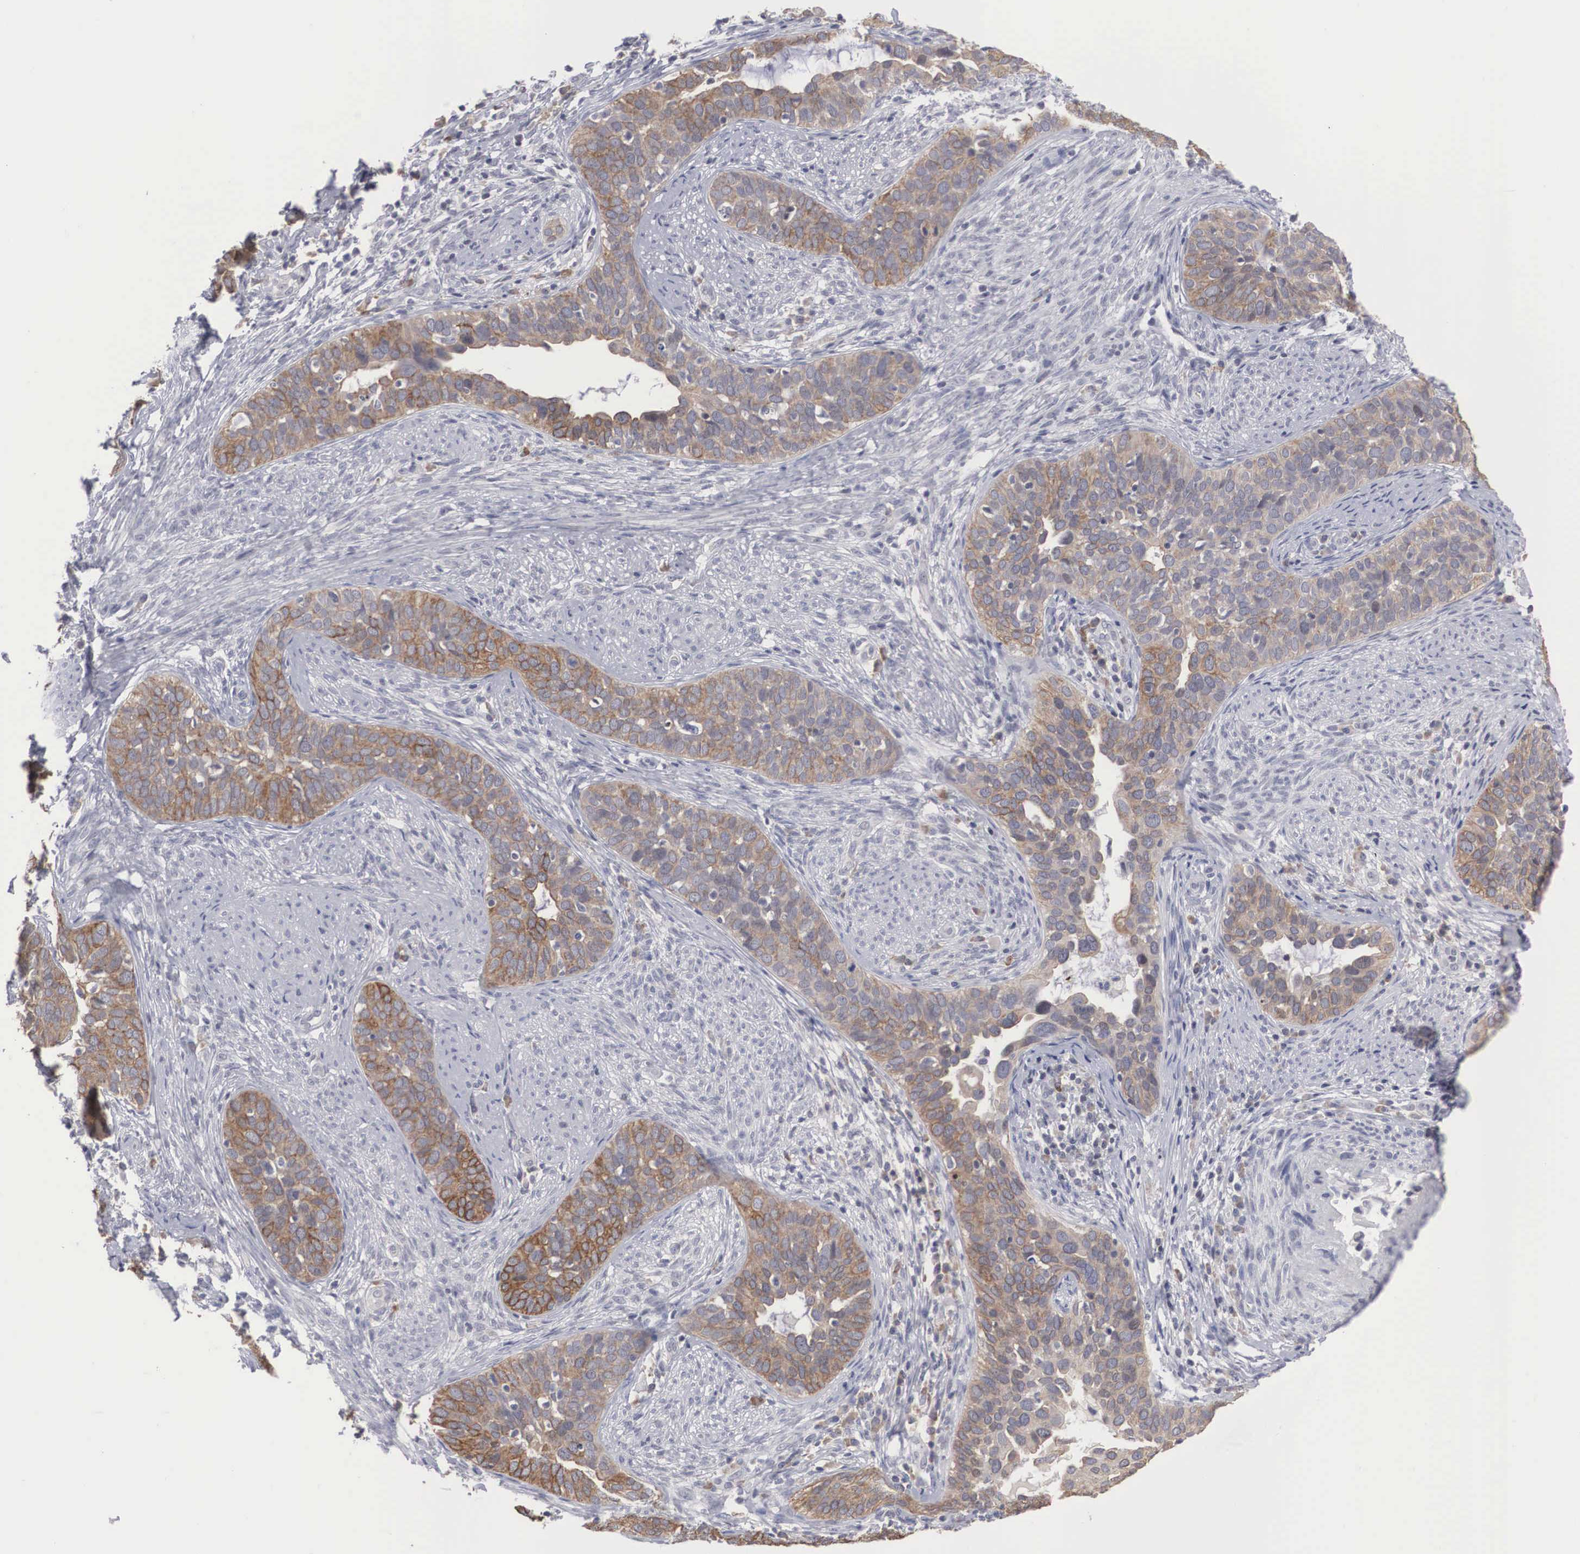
{"staining": {"intensity": "weak", "quantity": "25%-75%", "location": "cytoplasmic/membranous"}, "tissue": "cervical cancer", "cell_type": "Tumor cells", "image_type": "cancer", "snomed": [{"axis": "morphology", "description": "Squamous cell carcinoma, NOS"}, {"axis": "topography", "description": "Cervix"}], "caption": "Protein staining displays weak cytoplasmic/membranous positivity in approximately 25%-75% of tumor cells in cervical squamous cell carcinoma. Immunohistochemistry (ihc) stains the protein of interest in brown and the nuclei are stained blue.", "gene": "WDR89", "patient": {"sex": "female", "age": 31}}